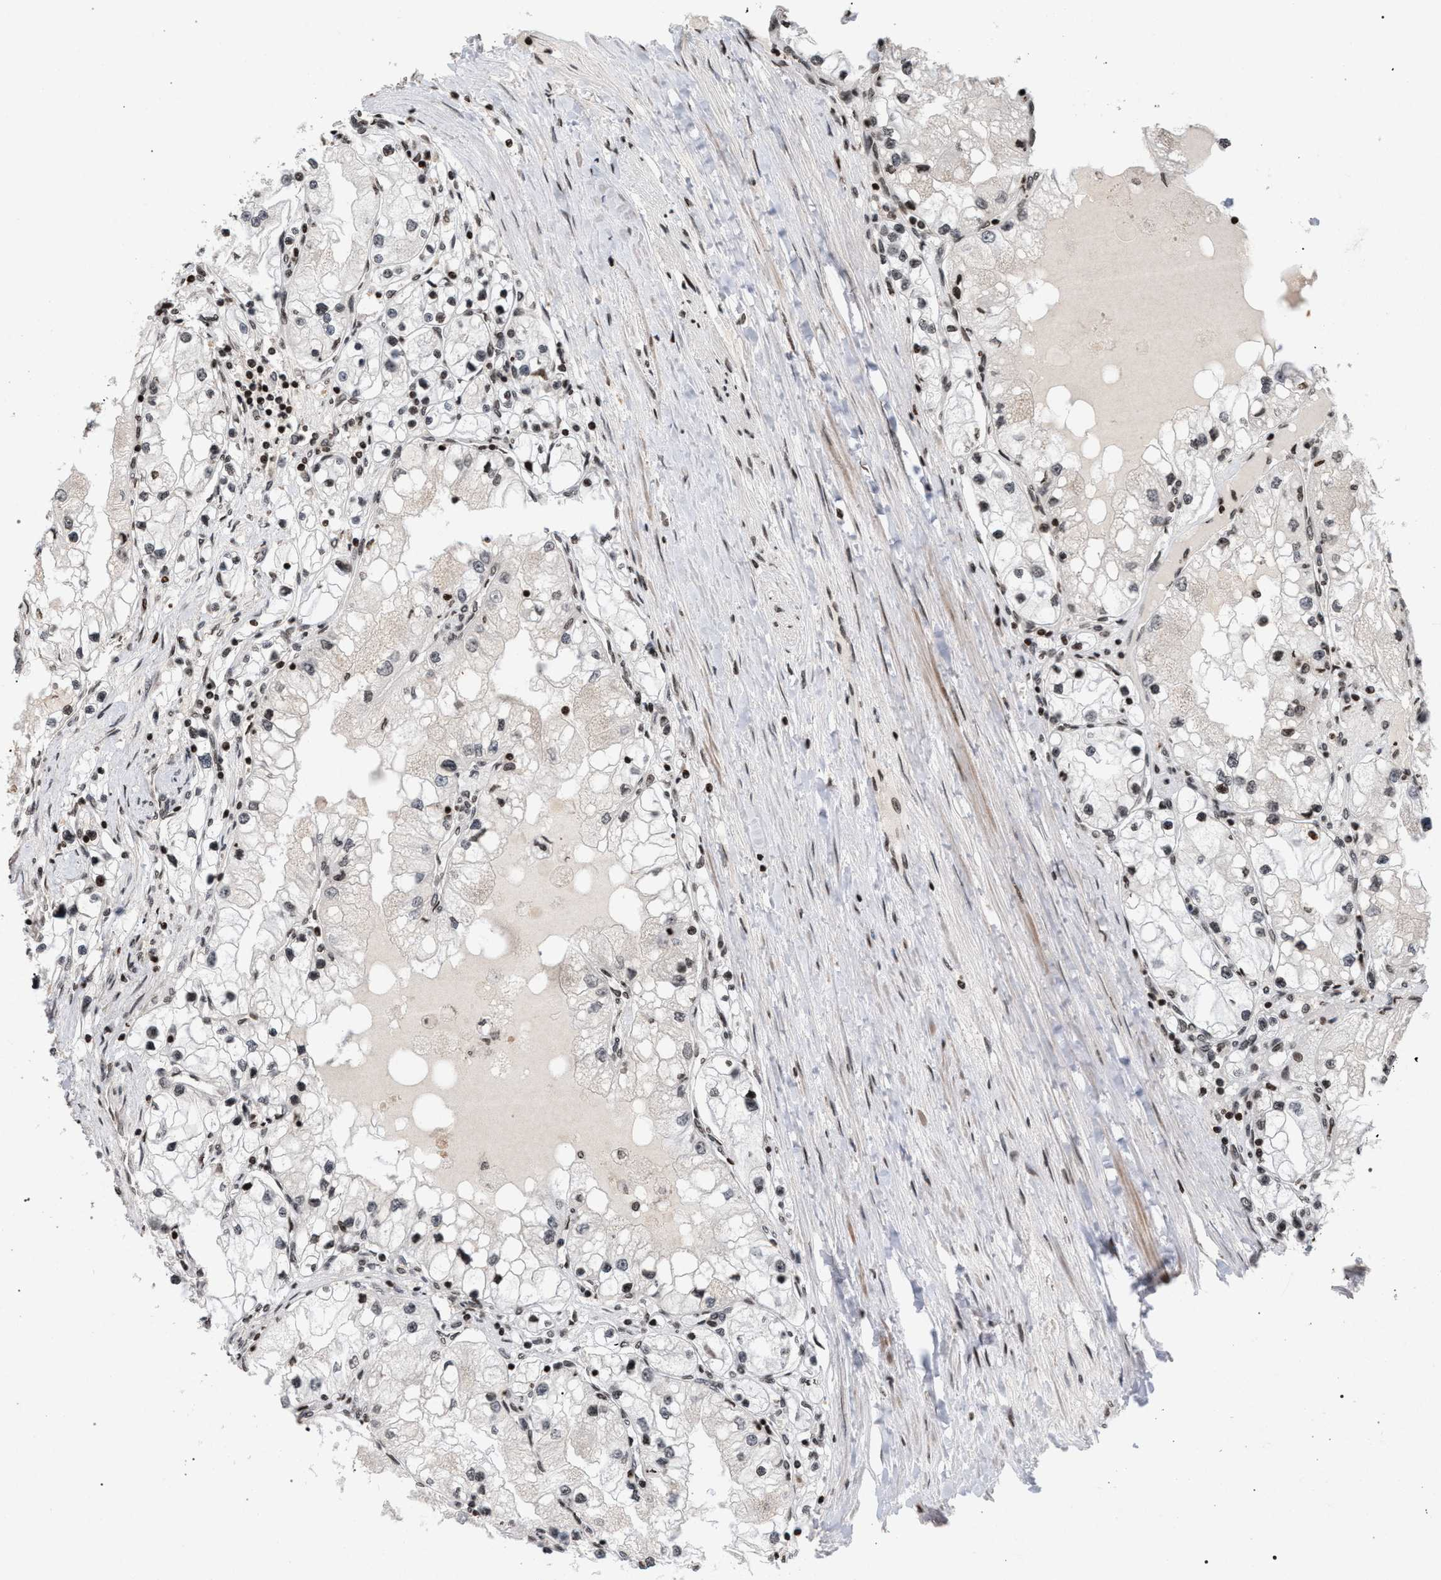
{"staining": {"intensity": "weak", "quantity": "25%-75%", "location": "nuclear"}, "tissue": "renal cancer", "cell_type": "Tumor cells", "image_type": "cancer", "snomed": [{"axis": "morphology", "description": "Adenocarcinoma, NOS"}, {"axis": "topography", "description": "Kidney"}], "caption": "Immunohistochemistry of human renal adenocarcinoma displays low levels of weak nuclear staining in approximately 25%-75% of tumor cells.", "gene": "FOXD3", "patient": {"sex": "male", "age": 68}}